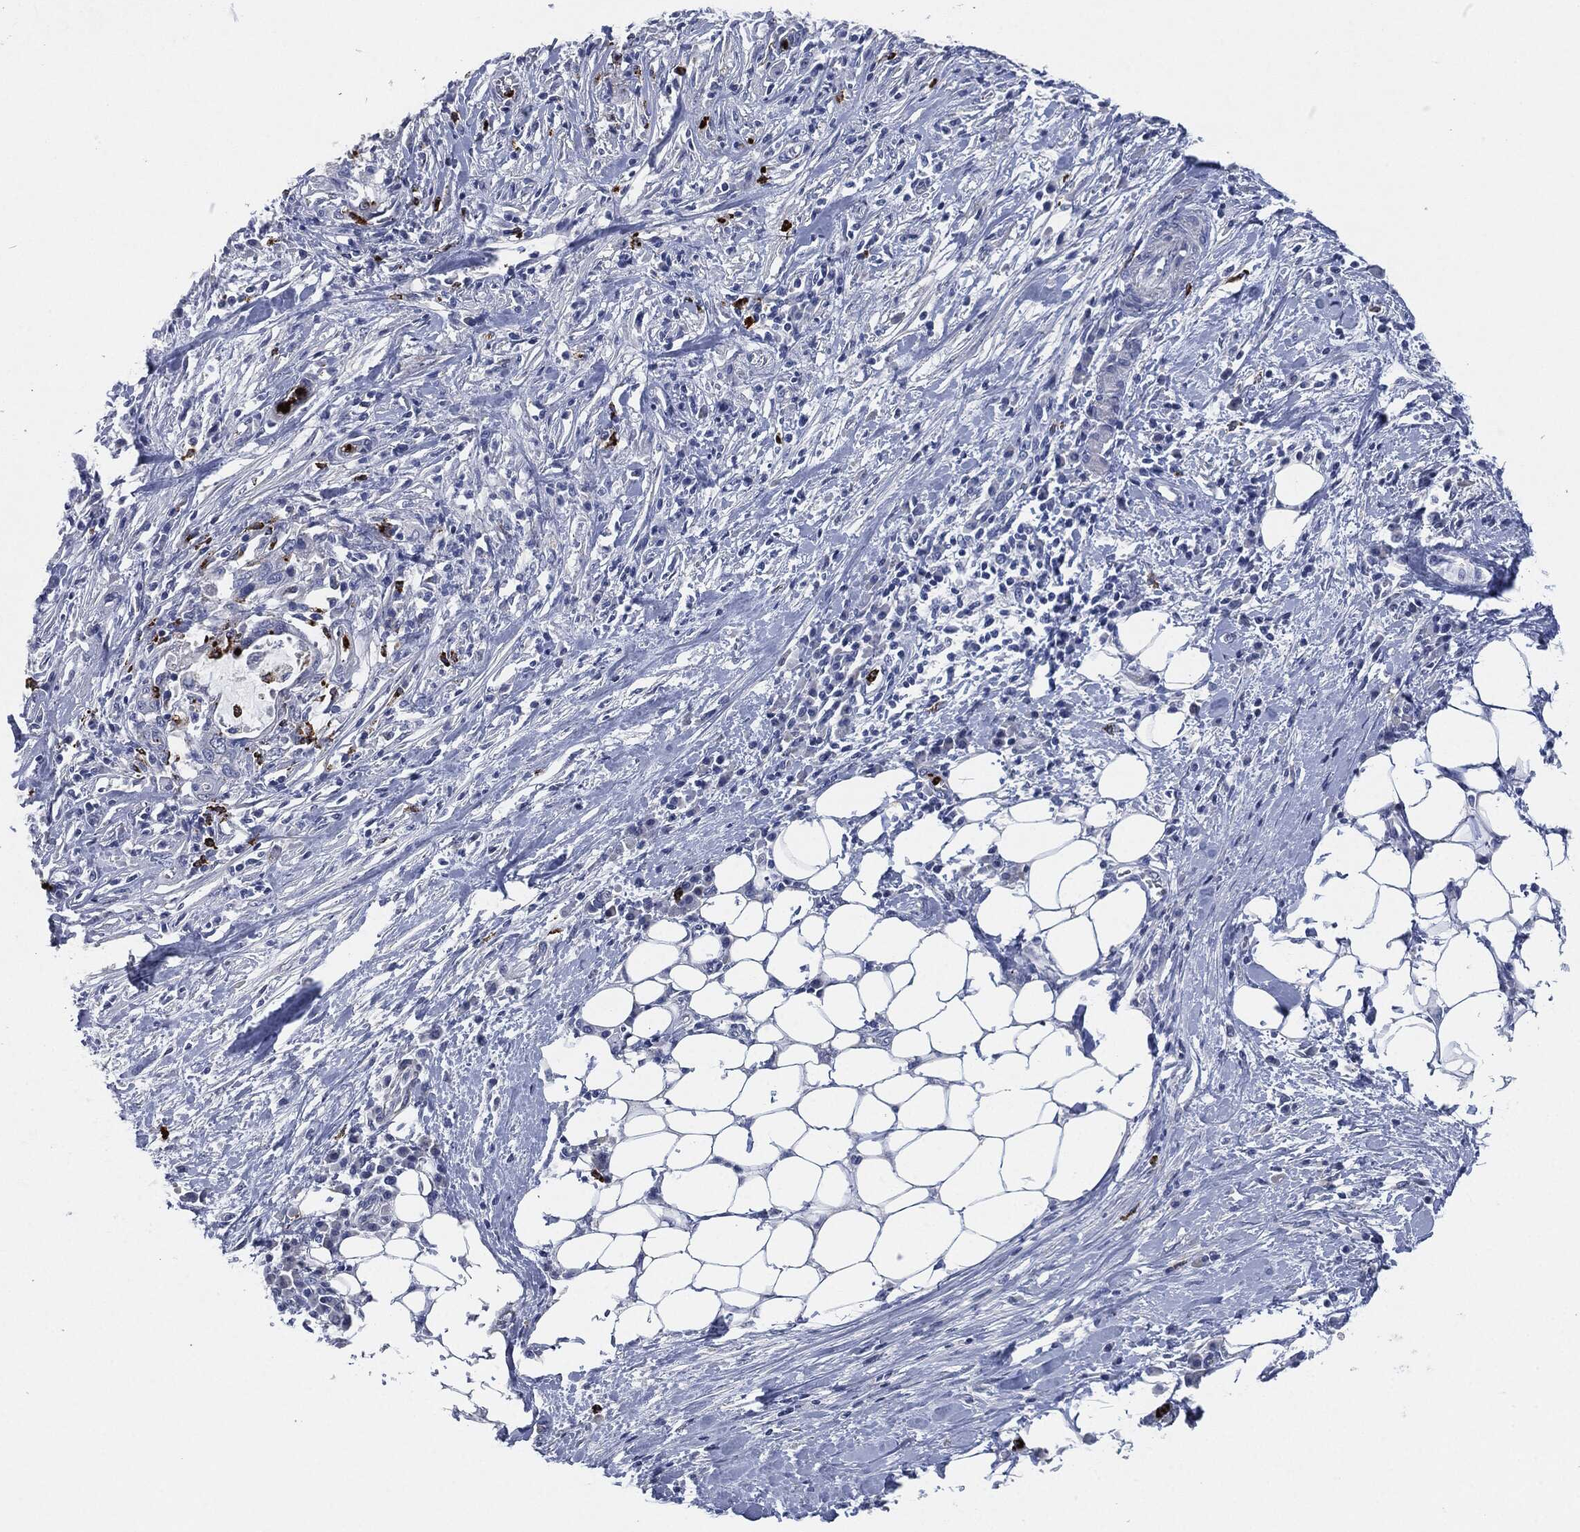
{"staining": {"intensity": "negative", "quantity": "none", "location": "none"}, "tissue": "stomach cancer", "cell_type": "Tumor cells", "image_type": "cancer", "snomed": [{"axis": "morphology", "description": "Adenocarcinoma, NOS"}, {"axis": "topography", "description": "Stomach"}], "caption": "The photomicrograph demonstrates no significant positivity in tumor cells of adenocarcinoma (stomach). (DAB (3,3'-diaminobenzidine) immunohistochemistry (IHC) visualized using brightfield microscopy, high magnification).", "gene": "MPO", "patient": {"sex": "male", "age": 54}}